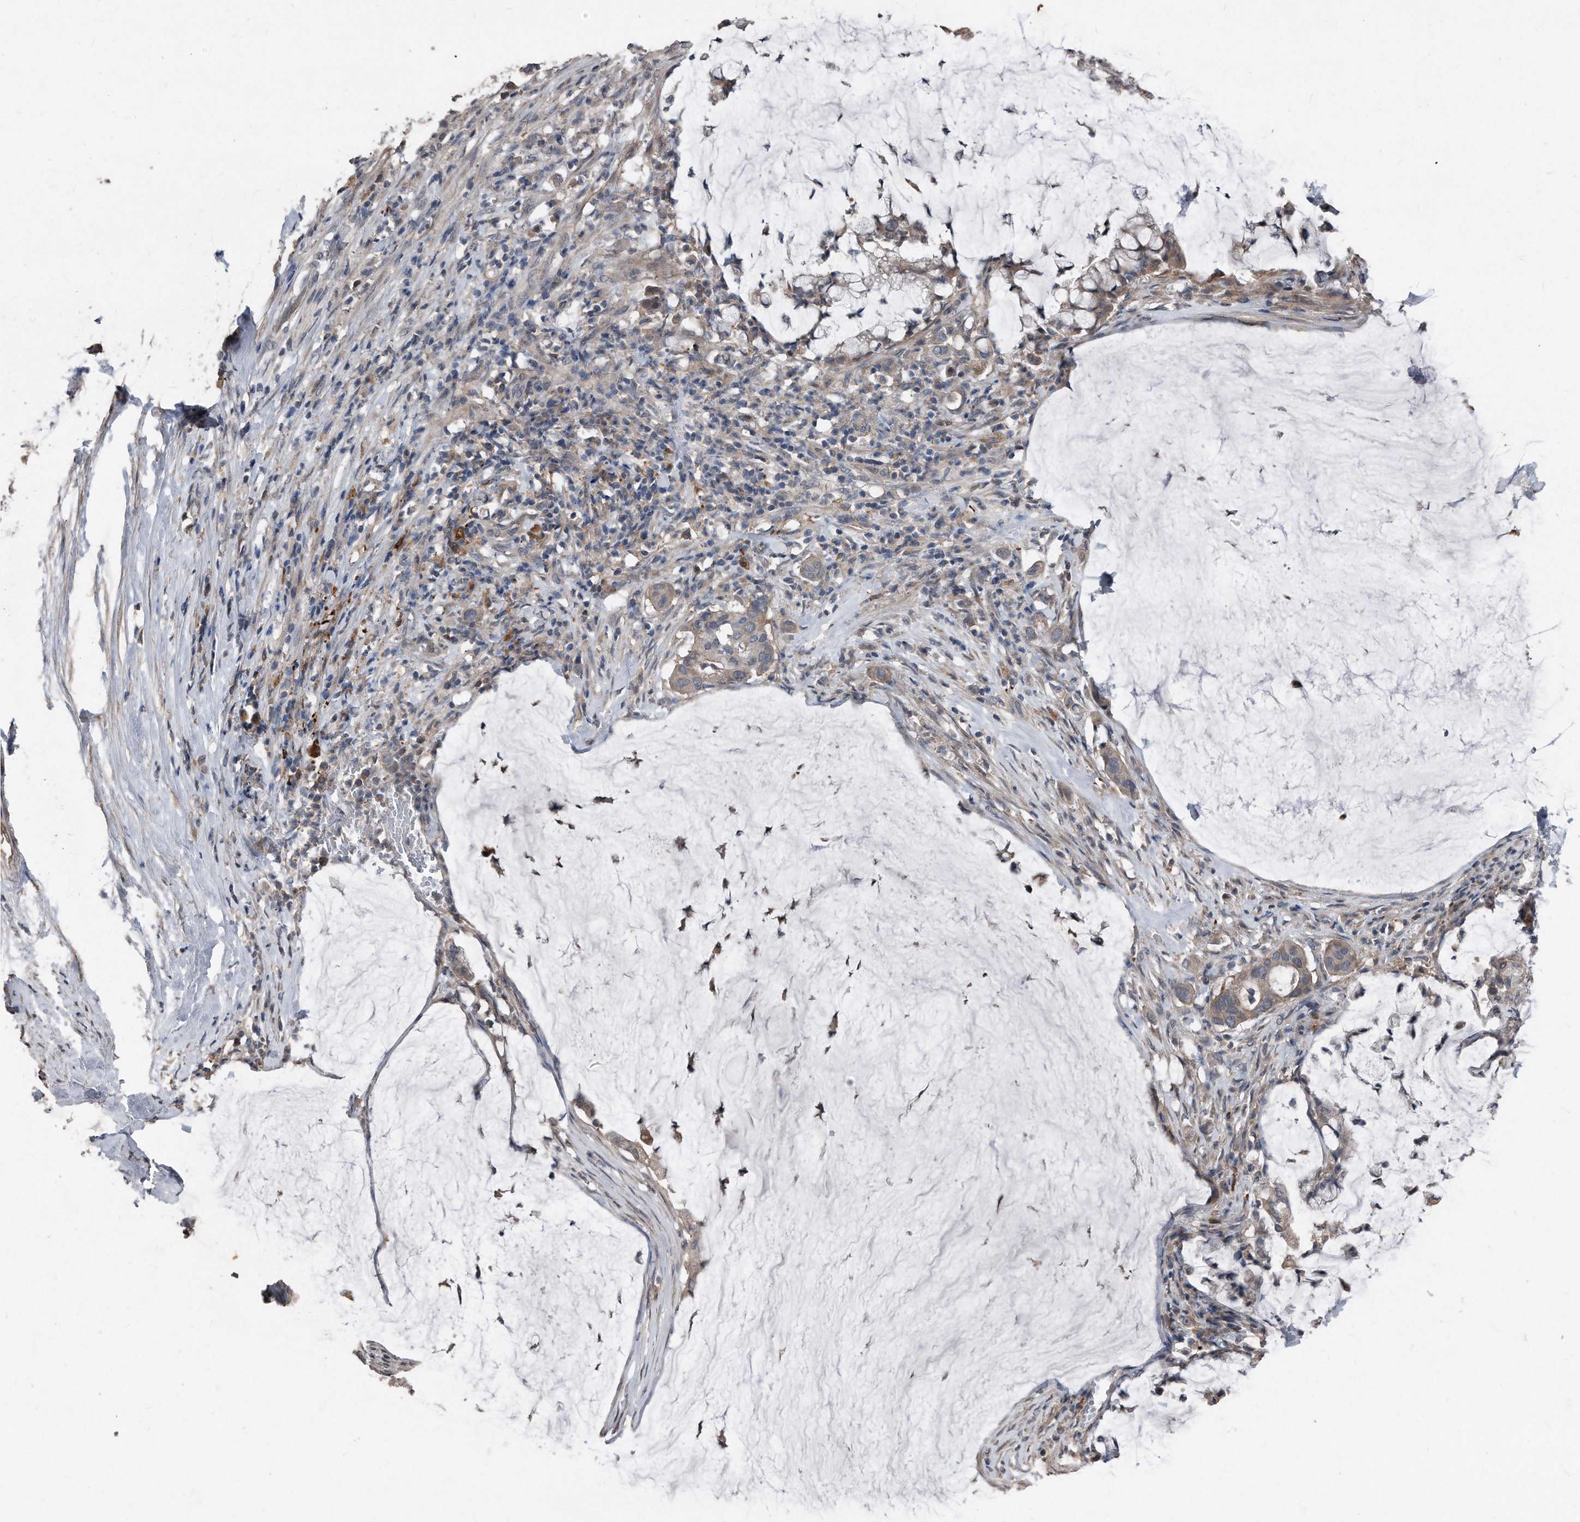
{"staining": {"intensity": "weak", "quantity": "25%-75%", "location": "cytoplasmic/membranous"}, "tissue": "pancreatic cancer", "cell_type": "Tumor cells", "image_type": "cancer", "snomed": [{"axis": "morphology", "description": "Adenocarcinoma, NOS"}, {"axis": "topography", "description": "Pancreas"}], "caption": "This is a micrograph of IHC staining of pancreatic adenocarcinoma, which shows weak positivity in the cytoplasmic/membranous of tumor cells.", "gene": "ANKRD10", "patient": {"sex": "male", "age": 41}}